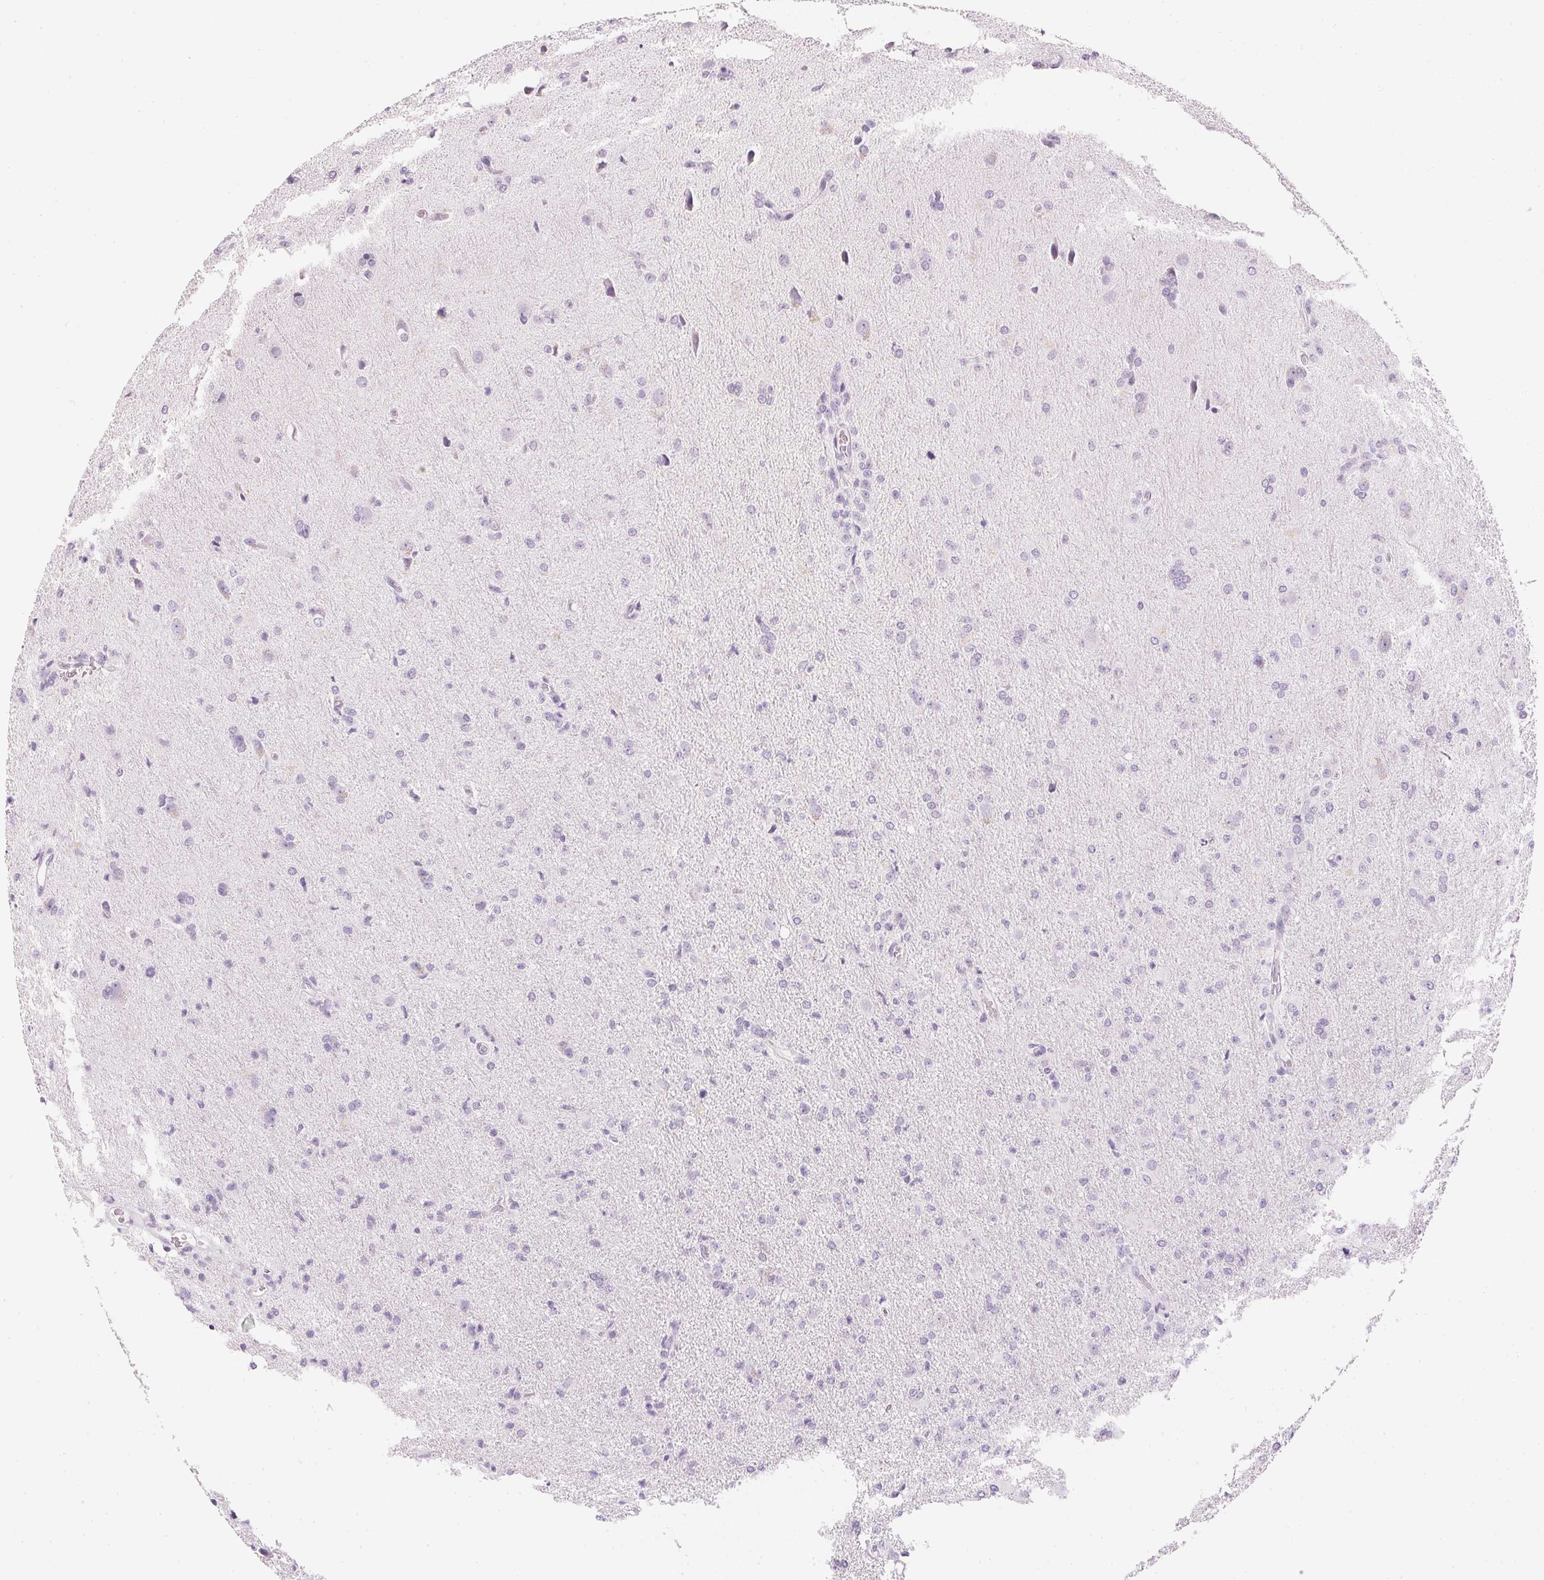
{"staining": {"intensity": "negative", "quantity": "none", "location": "none"}, "tissue": "glioma", "cell_type": "Tumor cells", "image_type": "cancer", "snomed": [{"axis": "morphology", "description": "Glioma, malignant, High grade"}, {"axis": "topography", "description": "Brain"}], "caption": "Micrograph shows no significant protein positivity in tumor cells of glioma. The staining is performed using DAB (3,3'-diaminobenzidine) brown chromogen with nuclei counter-stained in using hematoxylin.", "gene": "IGFBP1", "patient": {"sex": "male", "age": 68}}